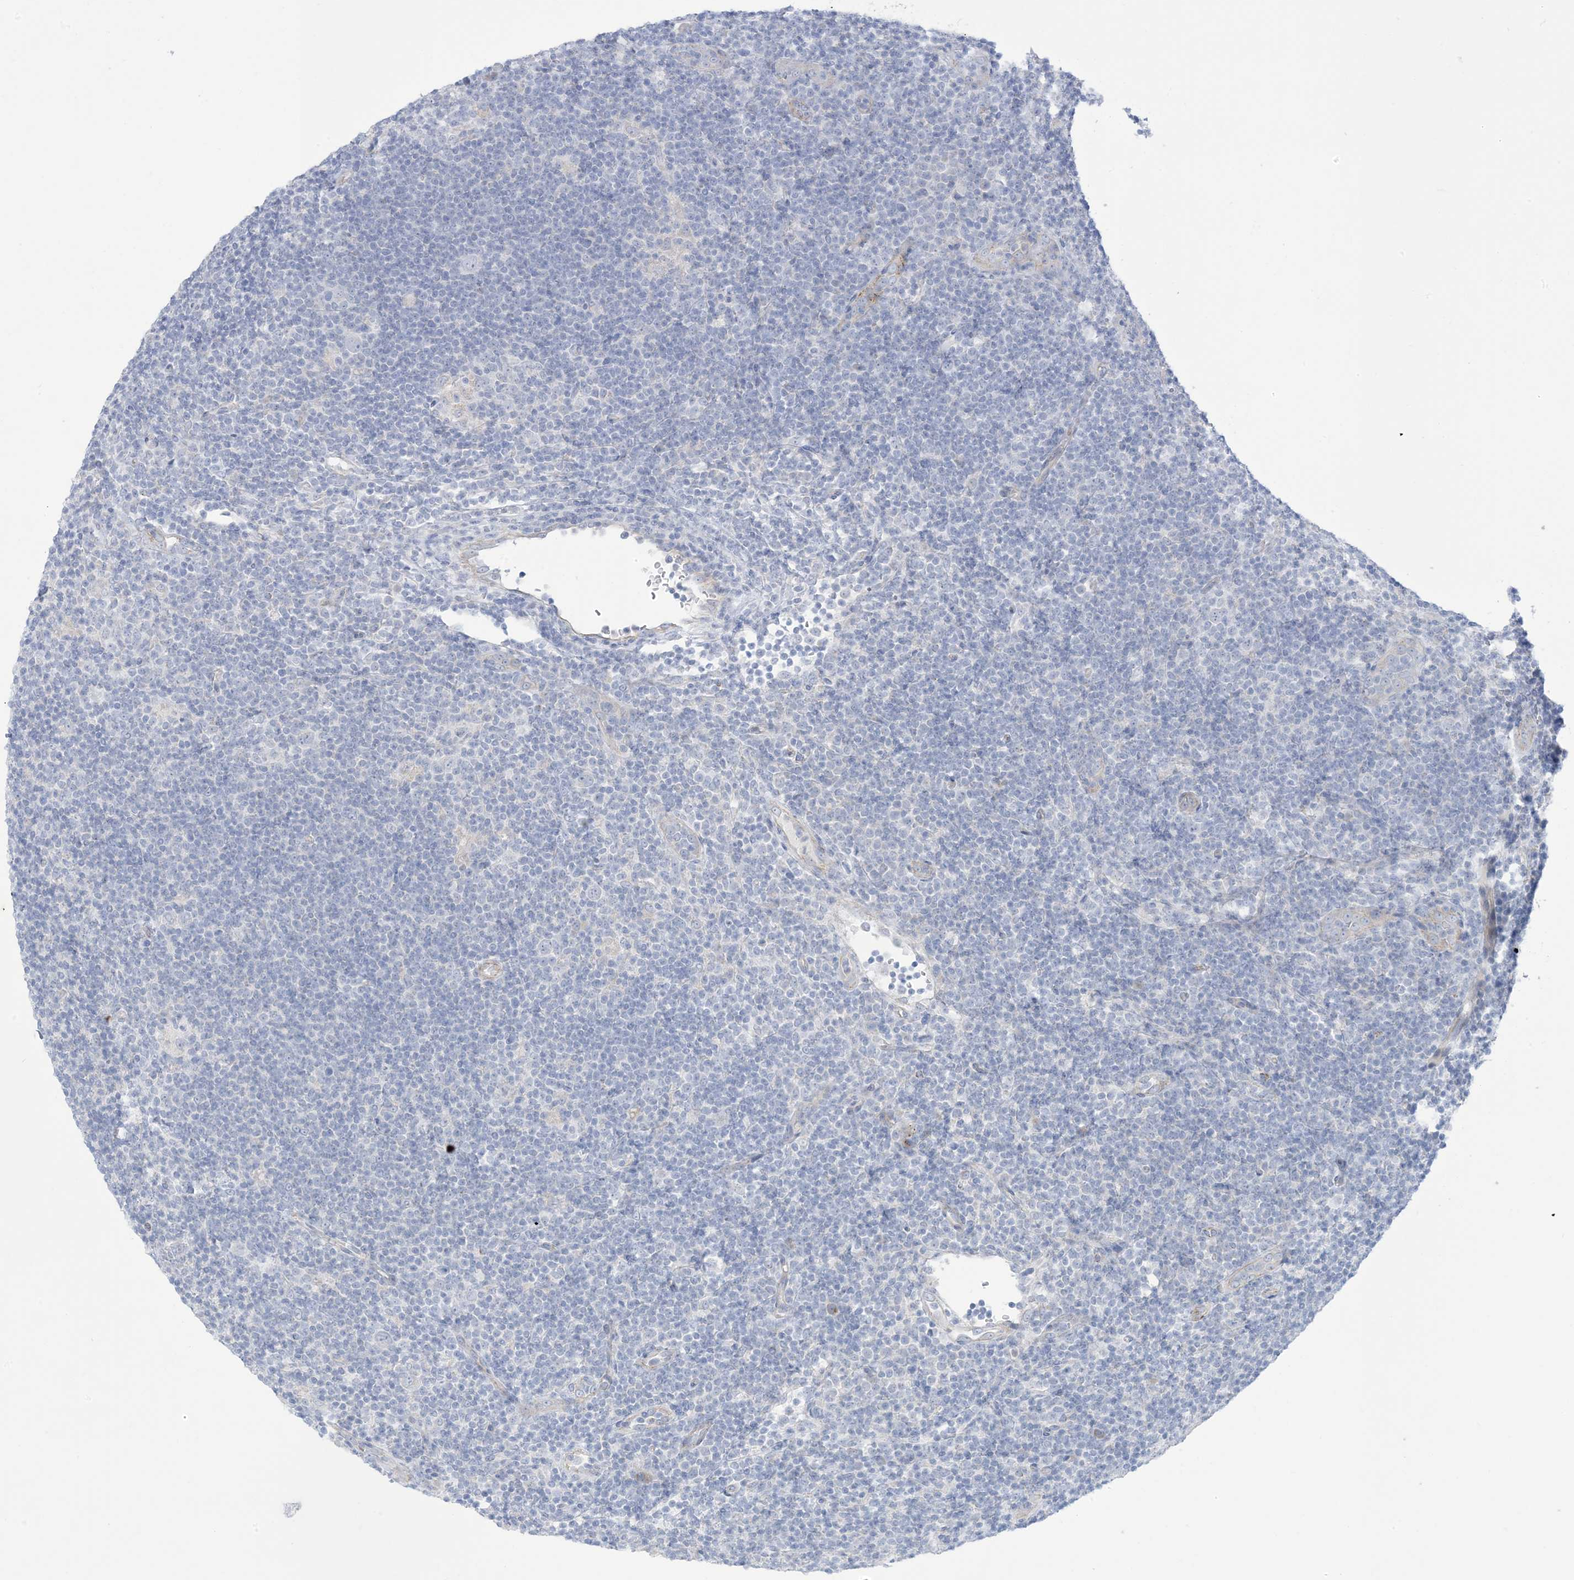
{"staining": {"intensity": "negative", "quantity": "none", "location": "none"}, "tissue": "lymphoma", "cell_type": "Tumor cells", "image_type": "cancer", "snomed": [{"axis": "morphology", "description": "Hodgkin's disease, NOS"}, {"axis": "topography", "description": "Lymph node"}], "caption": "Immunohistochemical staining of human lymphoma reveals no significant staining in tumor cells.", "gene": "XIRP2", "patient": {"sex": "female", "age": 57}}